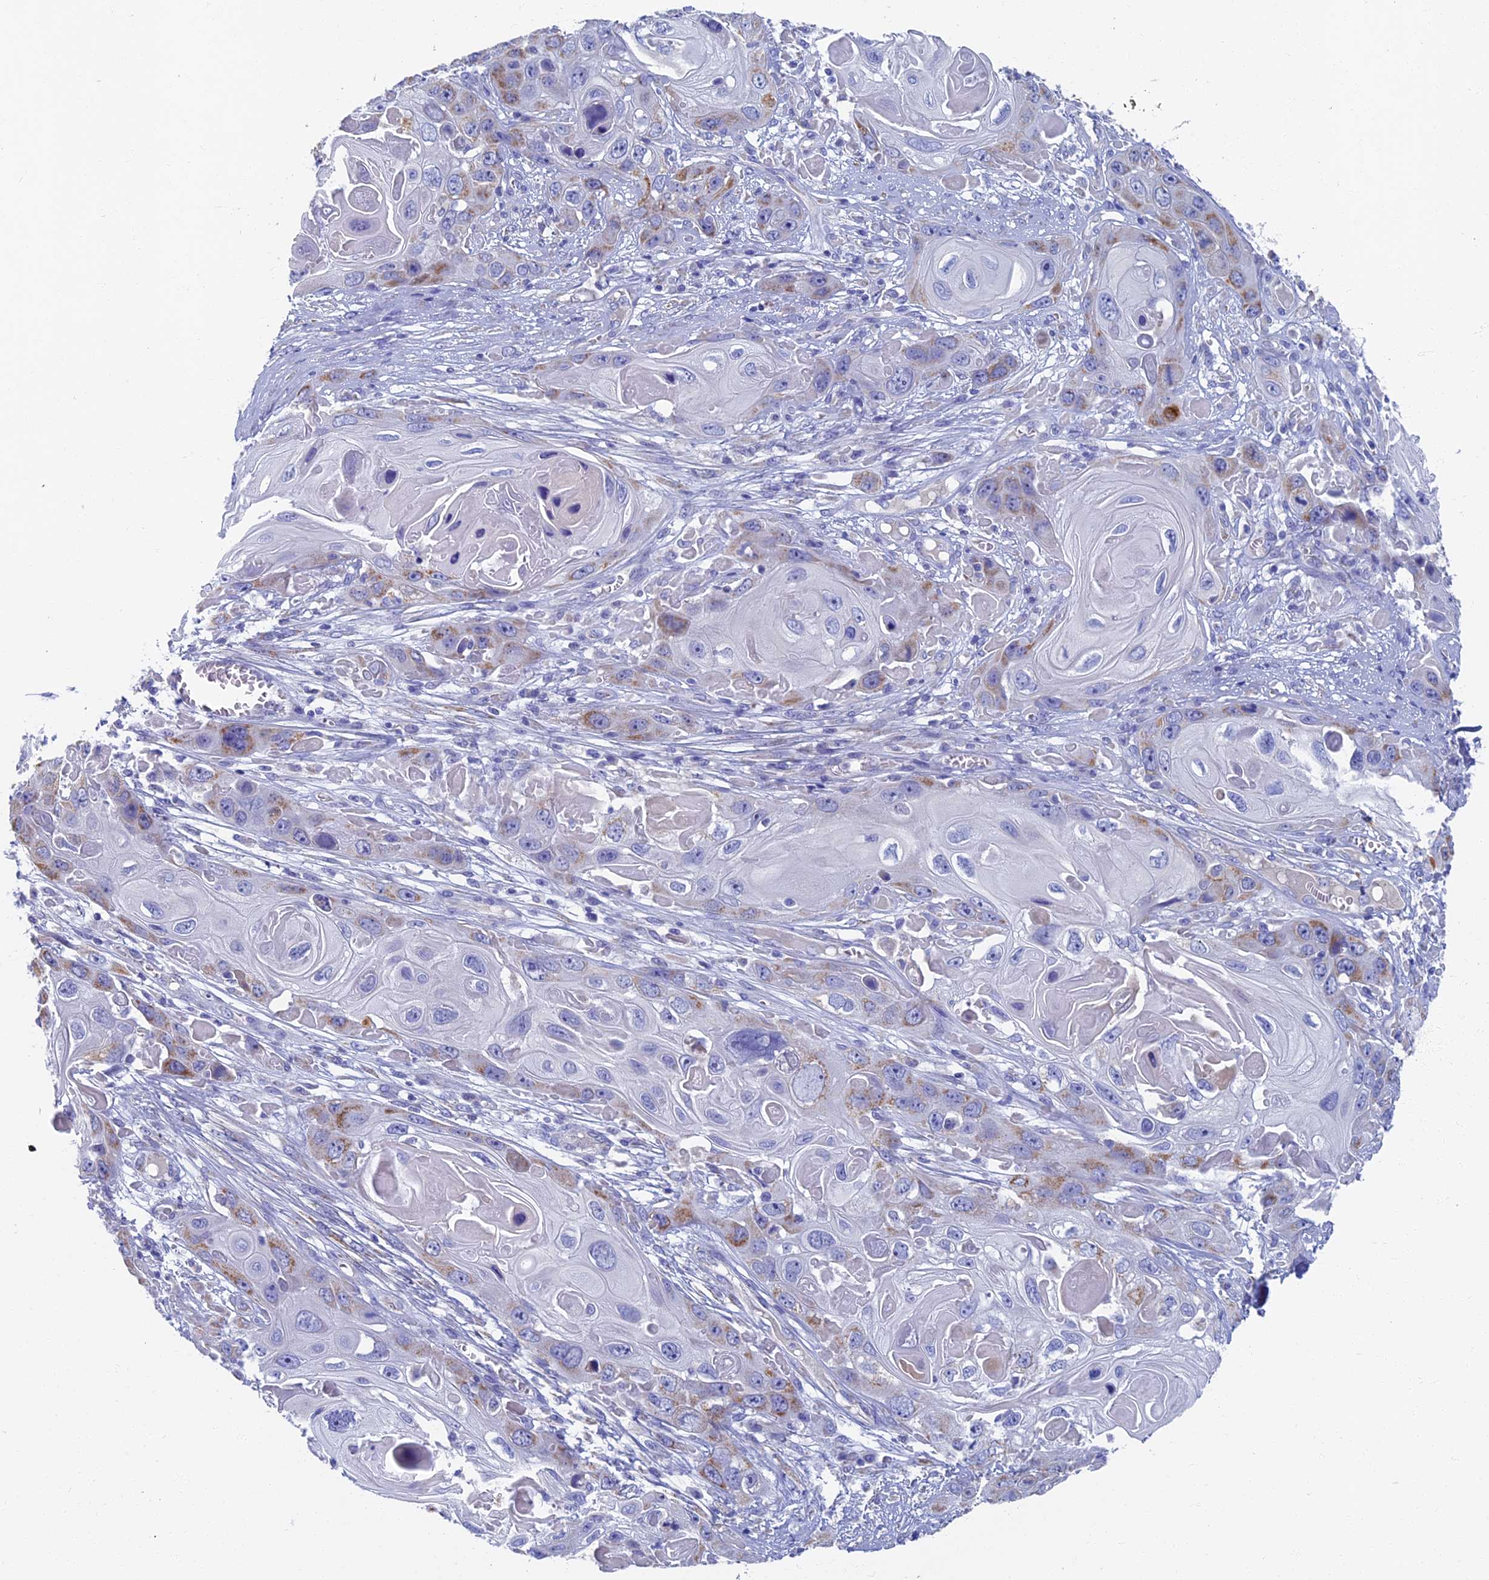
{"staining": {"intensity": "moderate", "quantity": "<25%", "location": "cytoplasmic/membranous"}, "tissue": "skin cancer", "cell_type": "Tumor cells", "image_type": "cancer", "snomed": [{"axis": "morphology", "description": "Squamous cell carcinoma, NOS"}, {"axis": "topography", "description": "Skin"}], "caption": "Protein staining shows moderate cytoplasmic/membranous expression in approximately <25% of tumor cells in skin cancer.", "gene": "OAT", "patient": {"sex": "male", "age": 55}}